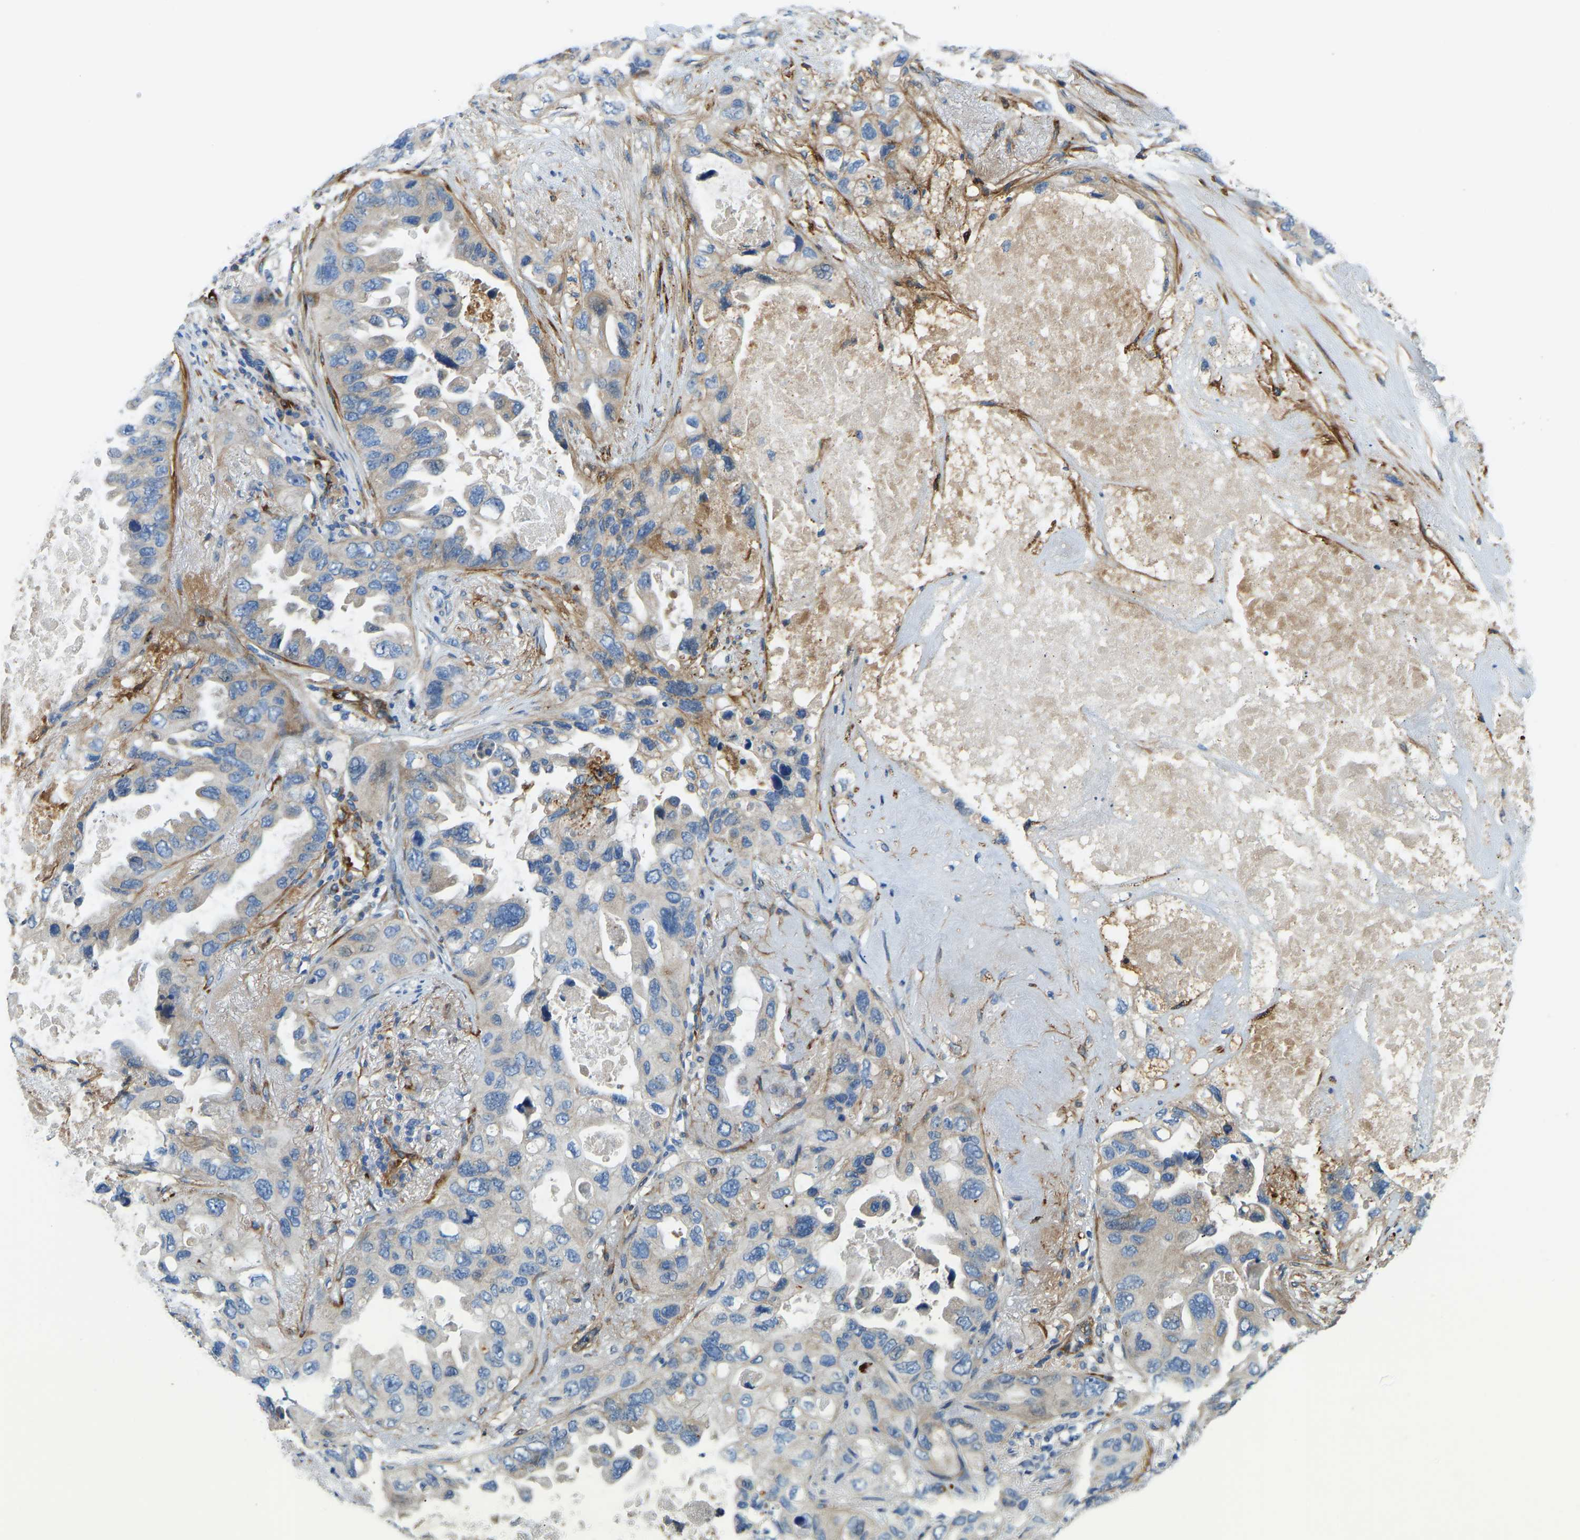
{"staining": {"intensity": "weak", "quantity": "<25%", "location": "cytoplasmic/membranous"}, "tissue": "lung cancer", "cell_type": "Tumor cells", "image_type": "cancer", "snomed": [{"axis": "morphology", "description": "Squamous cell carcinoma, NOS"}, {"axis": "topography", "description": "Lung"}], "caption": "High magnification brightfield microscopy of lung cancer (squamous cell carcinoma) stained with DAB (brown) and counterstained with hematoxylin (blue): tumor cells show no significant positivity. Brightfield microscopy of immunohistochemistry stained with DAB (3,3'-diaminobenzidine) (brown) and hematoxylin (blue), captured at high magnification.", "gene": "COL15A1", "patient": {"sex": "female", "age": 73}}